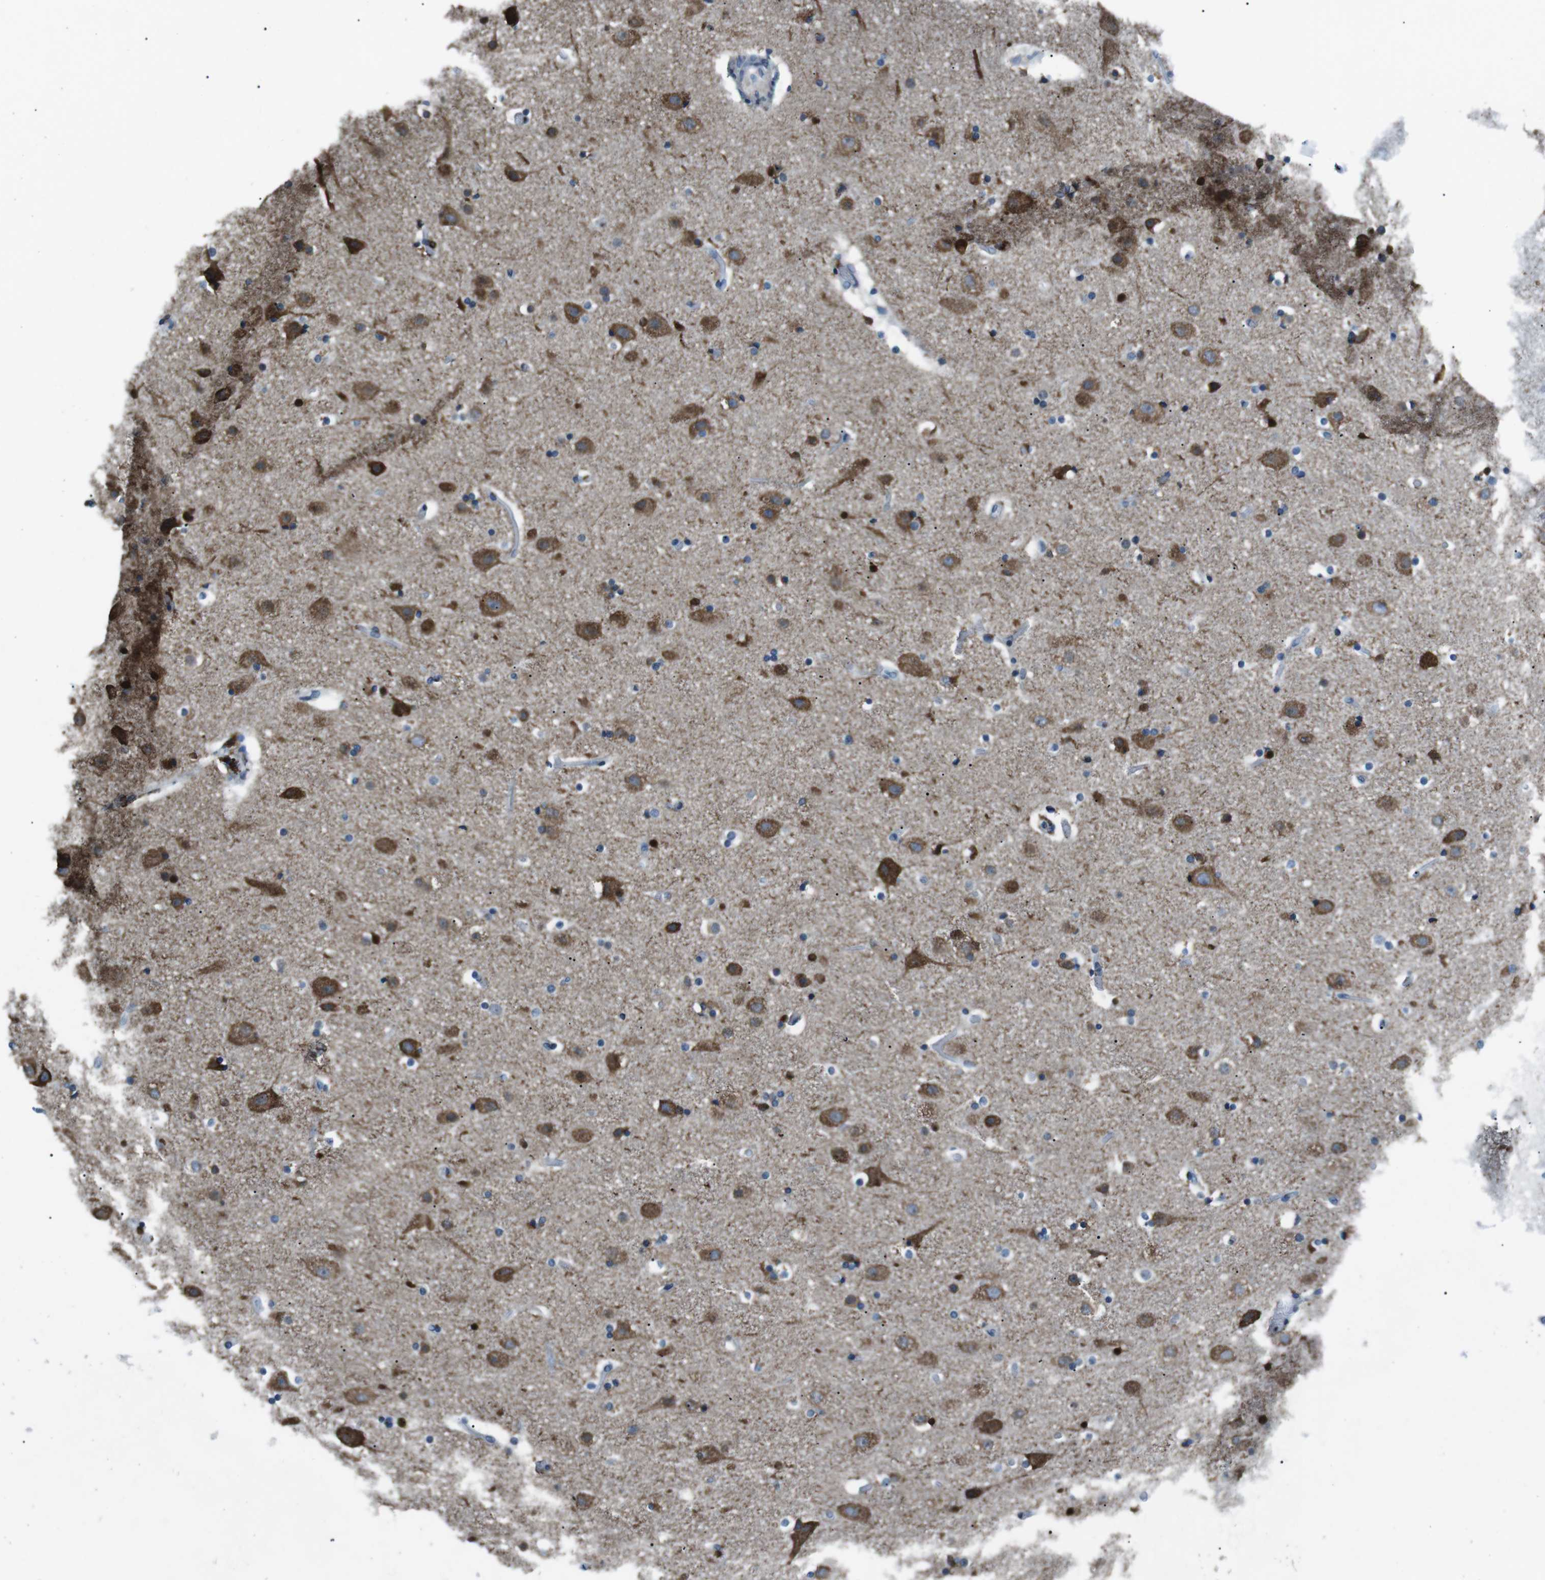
{"staining": {"intensity": "negative", "quantity": "none", "location": "none"}, "tissue": "cerebral cortex", "cell_type": "Endothelial cells", "image_type": "normal", "snomed": [{"axis": "morphology", "description": "Normal tissue, NOS"}, {"axis": "topography", "description": "Cerebral cortex"}], "caption": "High magnification brightfield microscopy of unremarkable cerebral cortex stained with DAB (brown) and counterstained with hematoxylin (blue): endothelial cells show no significant expression. Brightfield microscopy of immunohistochemistry (IHC) stained with DAB (brown) and hematoxylin (blue), captured at high magnification.", "gene": "BLNK", "patient": {"sex": "male", "age": 57}}